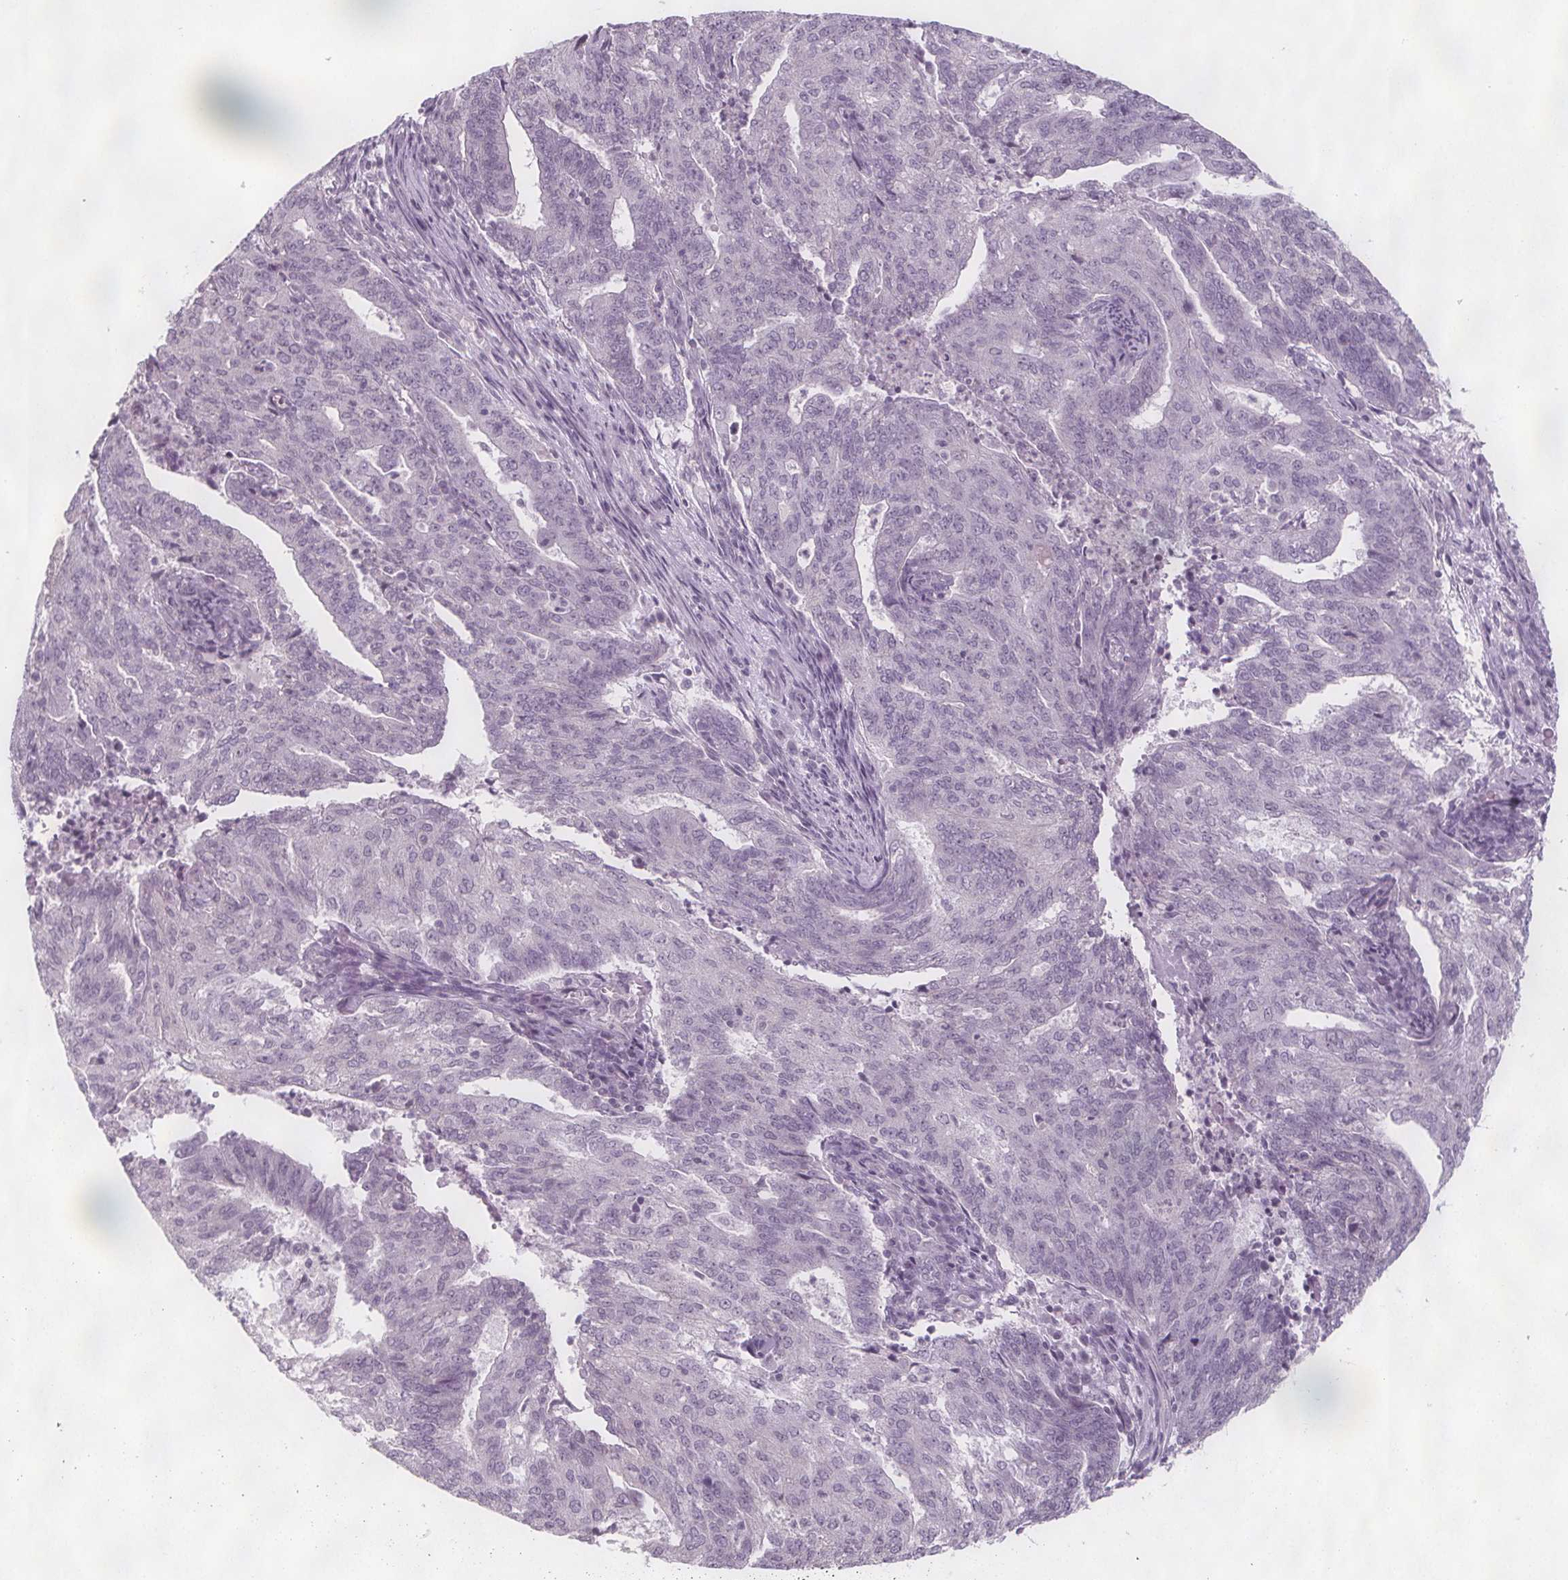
{"staining": {"intensity": "negative", "quantity": "none", "location": "none"}, "tissue": "endometrial cancer", "cell_type": "Tumor cells", "image_type": "cancer", "snomed": [{"axis": "morphology", "description": "Adenocarcinoma, NOS"}, {"axis": "topography", "description": "Endometrium"}], "caption": "The photomicrograph reveals no significant positivity in tumor cells of endometrial cancer (adenocarcinoma).", "gene": "C1orf167", "patient": {"sex": "female", "age": 82}}